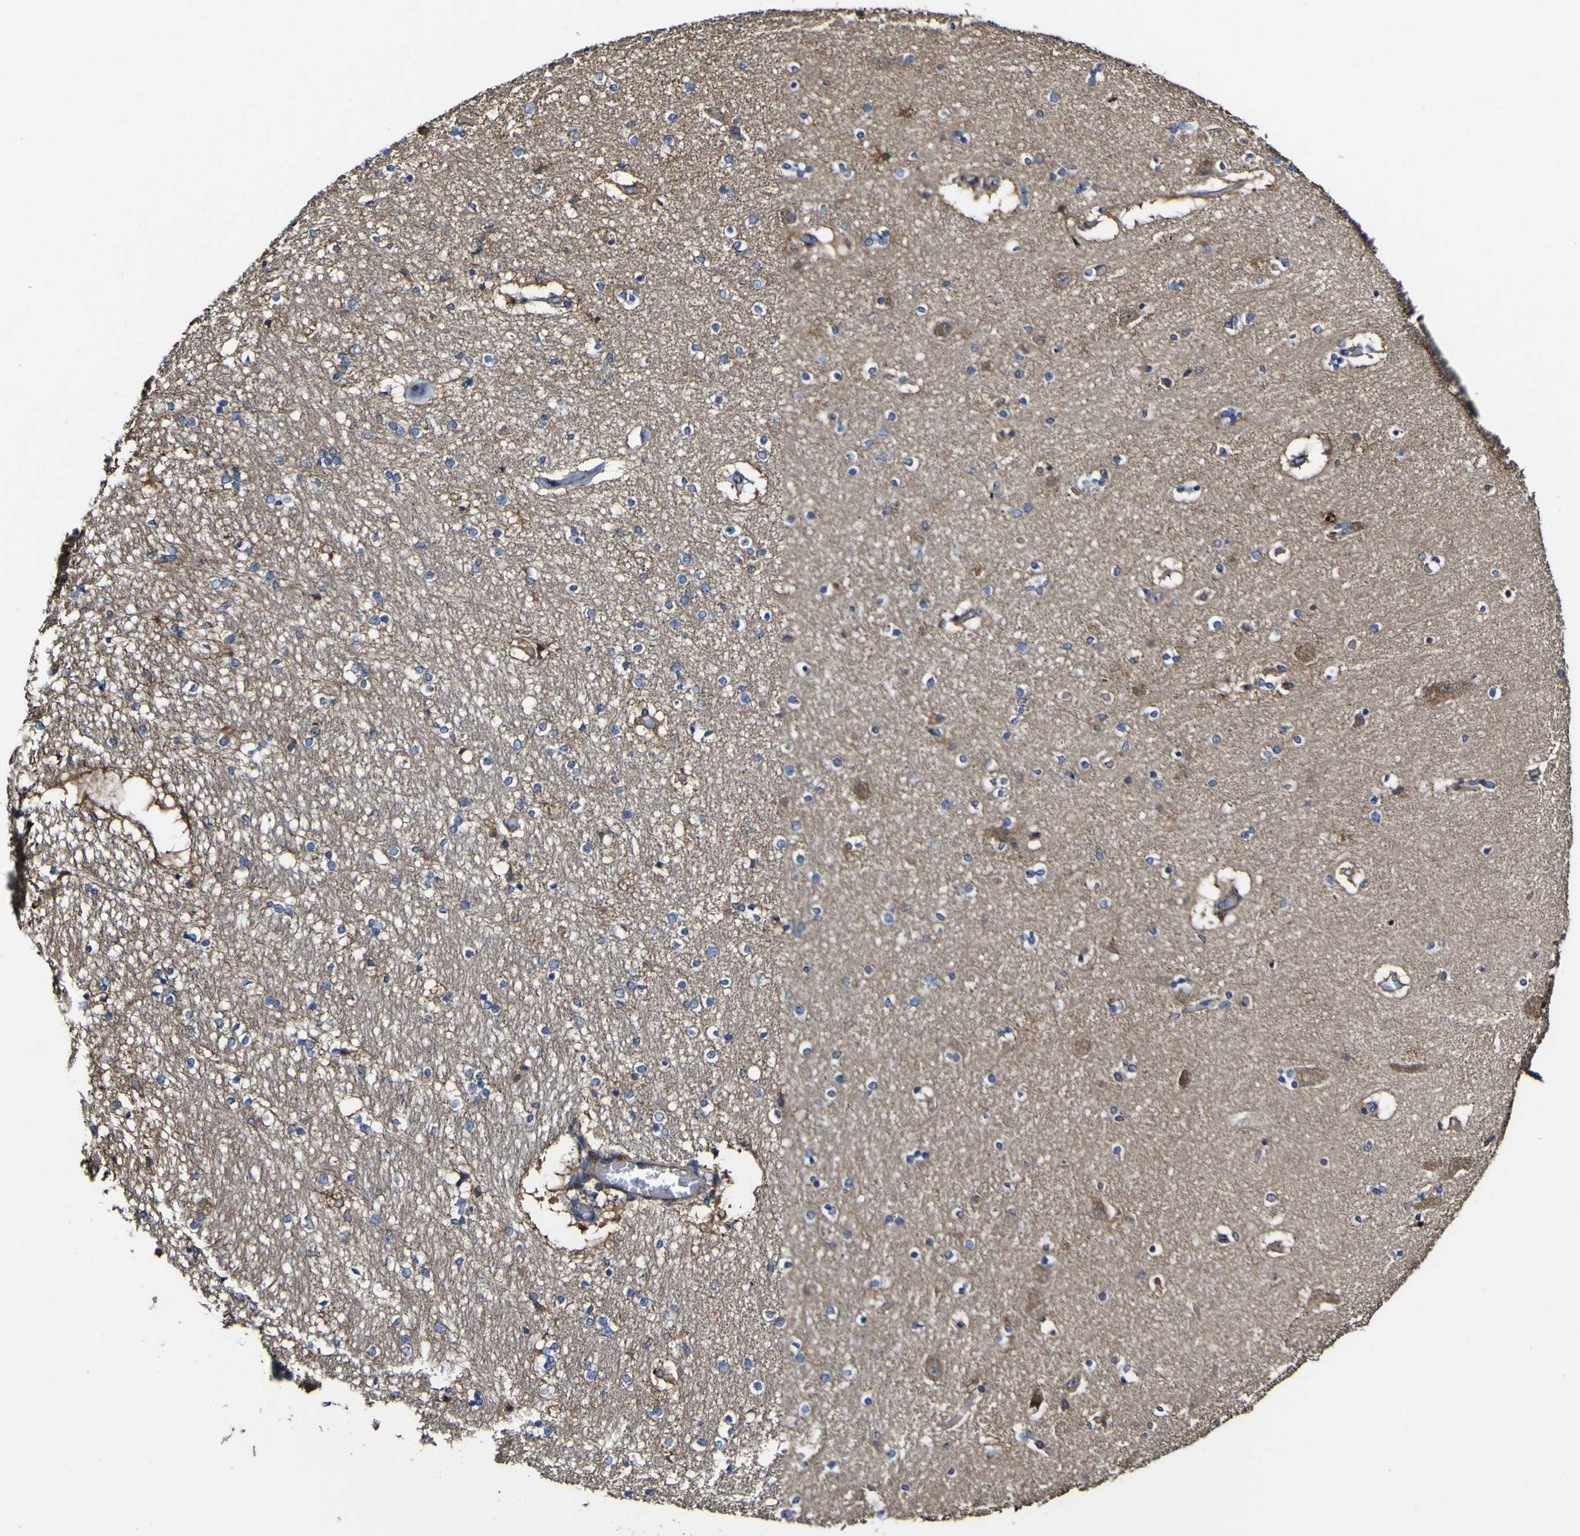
{"staining": {"intensity": "weak", "quantity": "<25%", "location": "cytoplasmic/membranous"}, "tissue": "hippocampus", "cell_type": "Glial cells", "image_type": "normal", "snomed": [{"axis": "morphology", "description": "Normal tissue, NOS"}, {"axis": "topography", "description": "Hippocampus"}], "caption": "Glial cells show no significant staining in benign hippocampus.", "gene": "NAALADL2", "patient": {"sex": "female", "age": 54}}